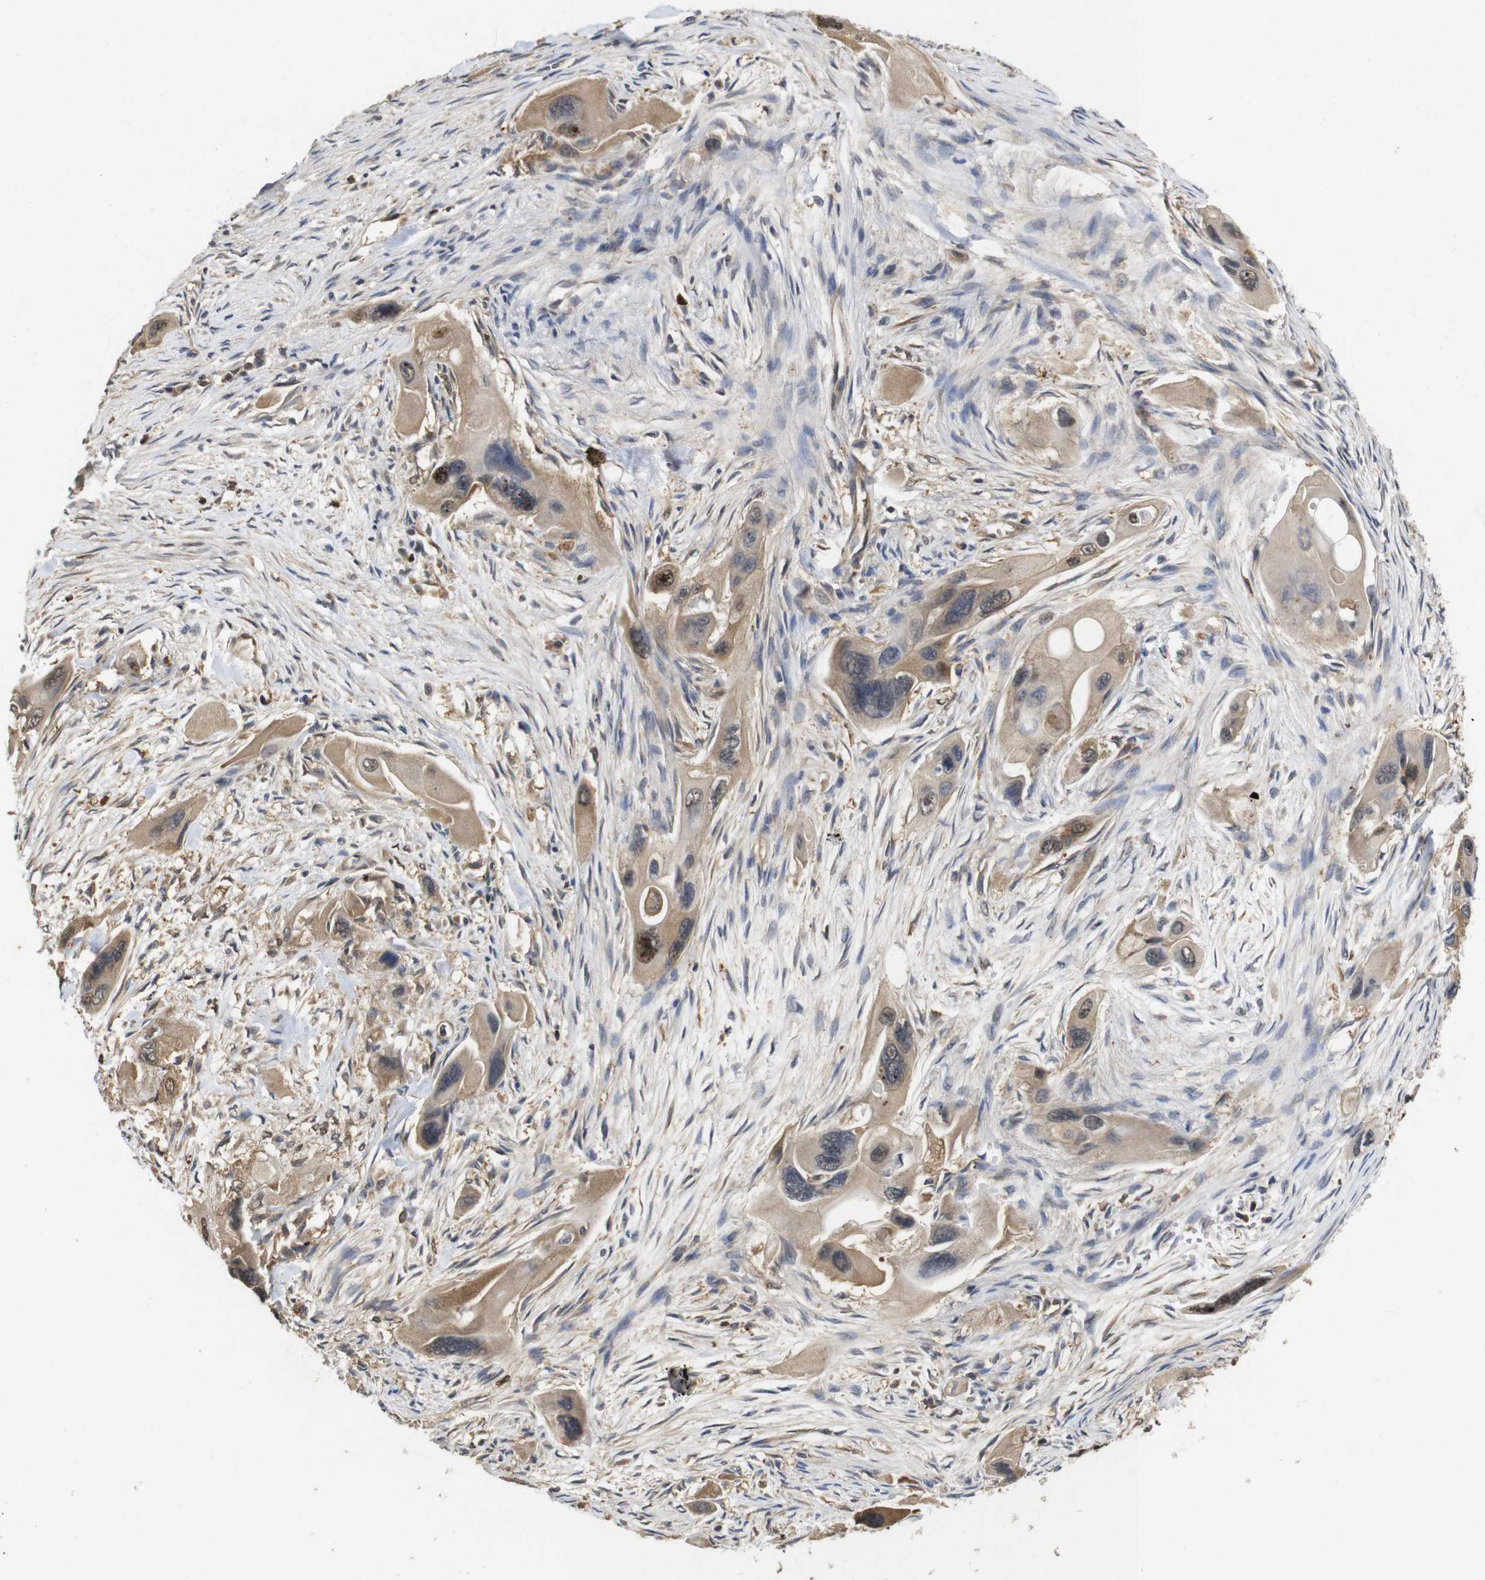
{"staining": {"intensity": "moderate", "quantity": ">75%", "location": "cytoplasmic/membranous,nuclear"}, "tissue": "pancreatic cancer", "cell_type": "Tumor cells", "image_type": "cancer", "snomed": [{"axis": "morphology", "description": "Adenocarcinoma, NOS"}, {"axis": "topography", "description": "Pancreas"}], "caption": "A brown stain highlights moderate cytoplasmic/membranous and nuclear staining of a protein in pancreatic cancer (adenocarcinoma) tumor cells. The protein of interest is shown in brown color, while the nuclei are stained blue.", "gene": "SUMO3", "patient": {"sex": "male", "age": 73}}